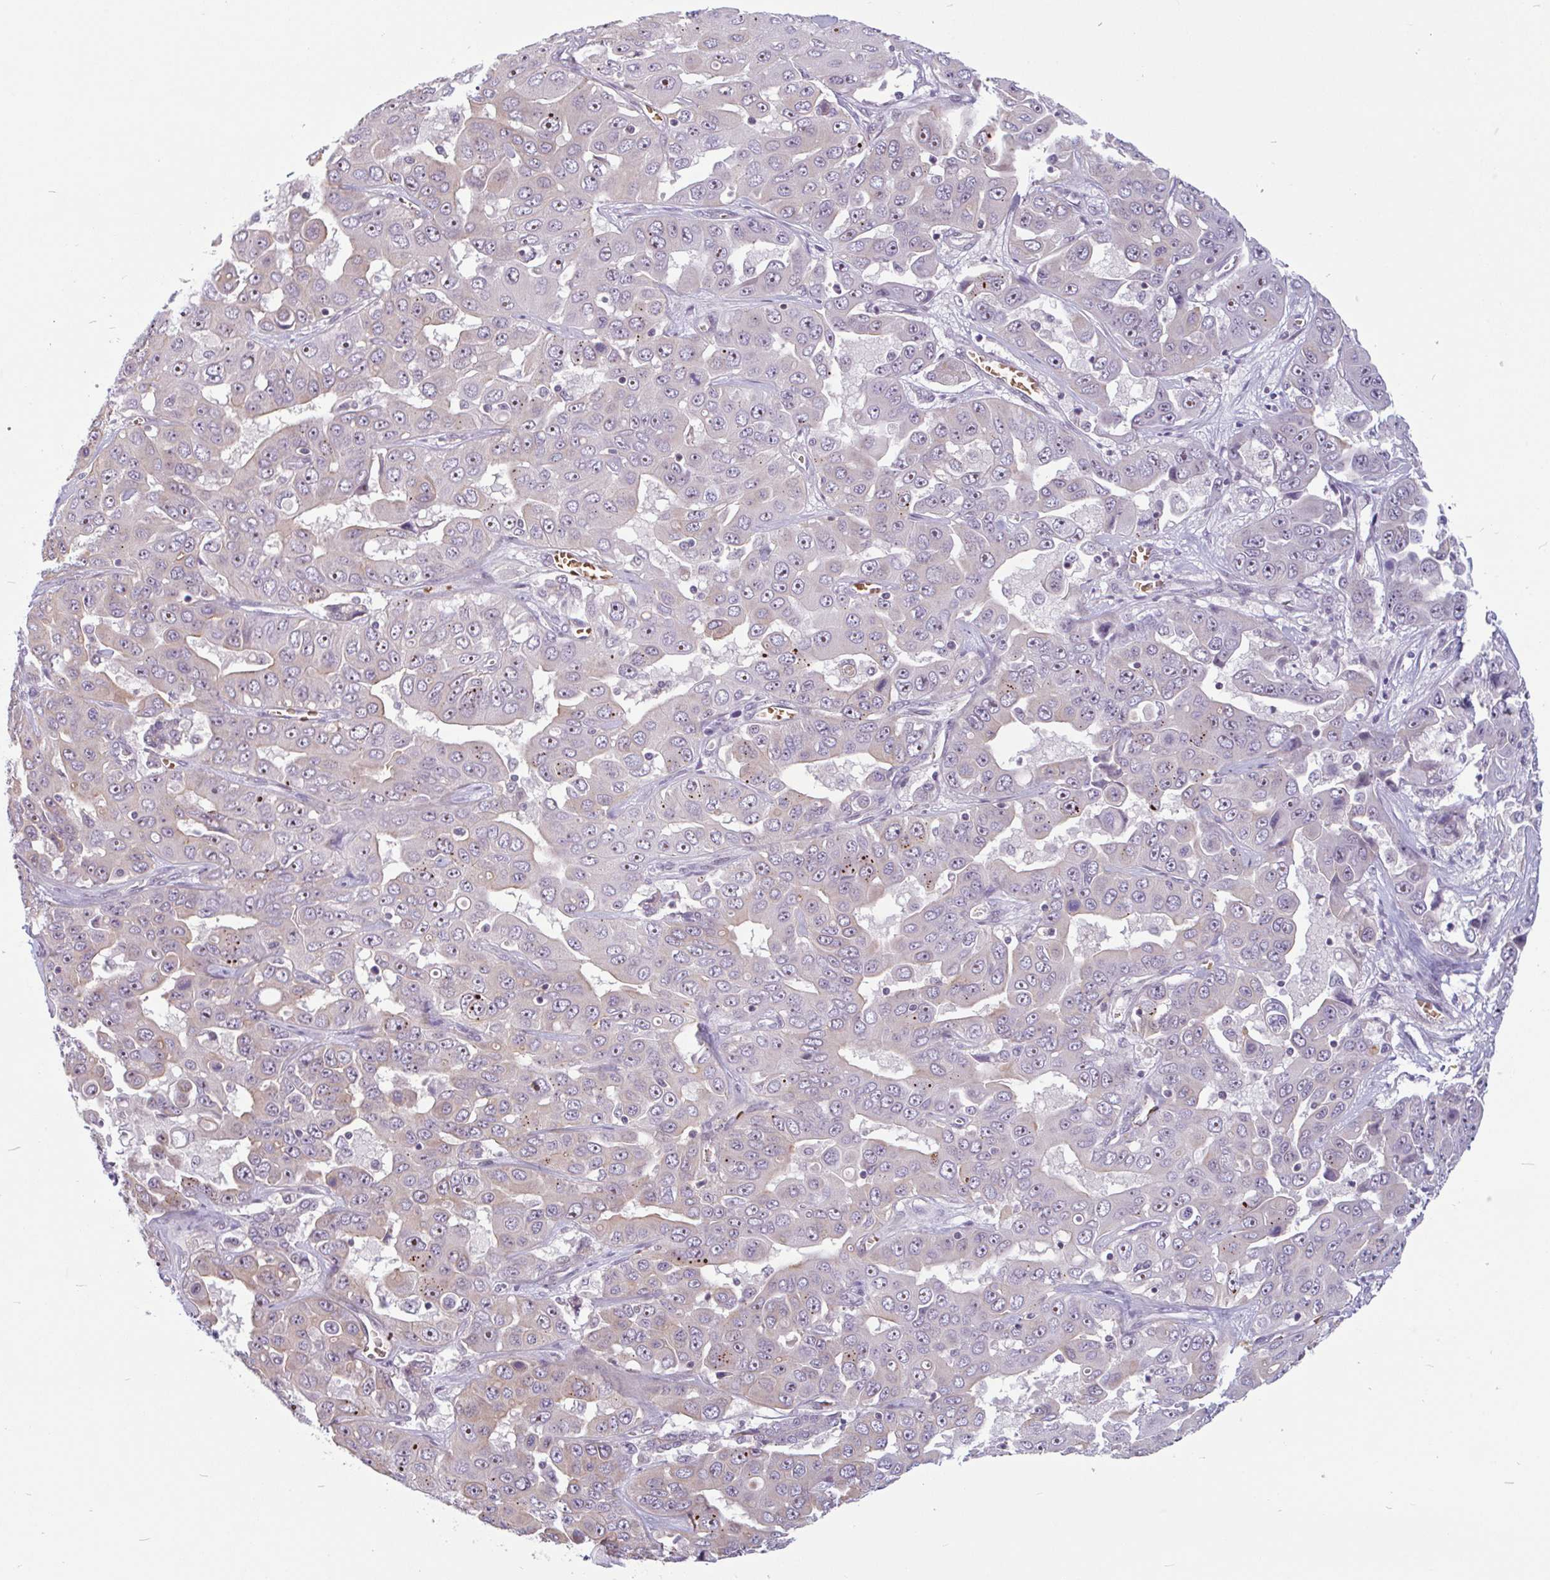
{"staining": {"intensity": "weak", "quantity": "25%-75%", "location": "nuclear"}, "tissue": "liver cancer", "cell_type": "Tumor cells", "image_type": "cancer", "snomed": [{"axis": "morphology", "description": "Cholangiocarcinoma"}, {"axis": "topography", "description": "Liver"}], "caption": "The histopathology image shows staining of liver cancer (cholangiocarcinoma), revealing weak nuclear protein expression (brown color) within tumor cells.", "gene": "TMEM119", "patient": {"sex": "female", "age": 52}}